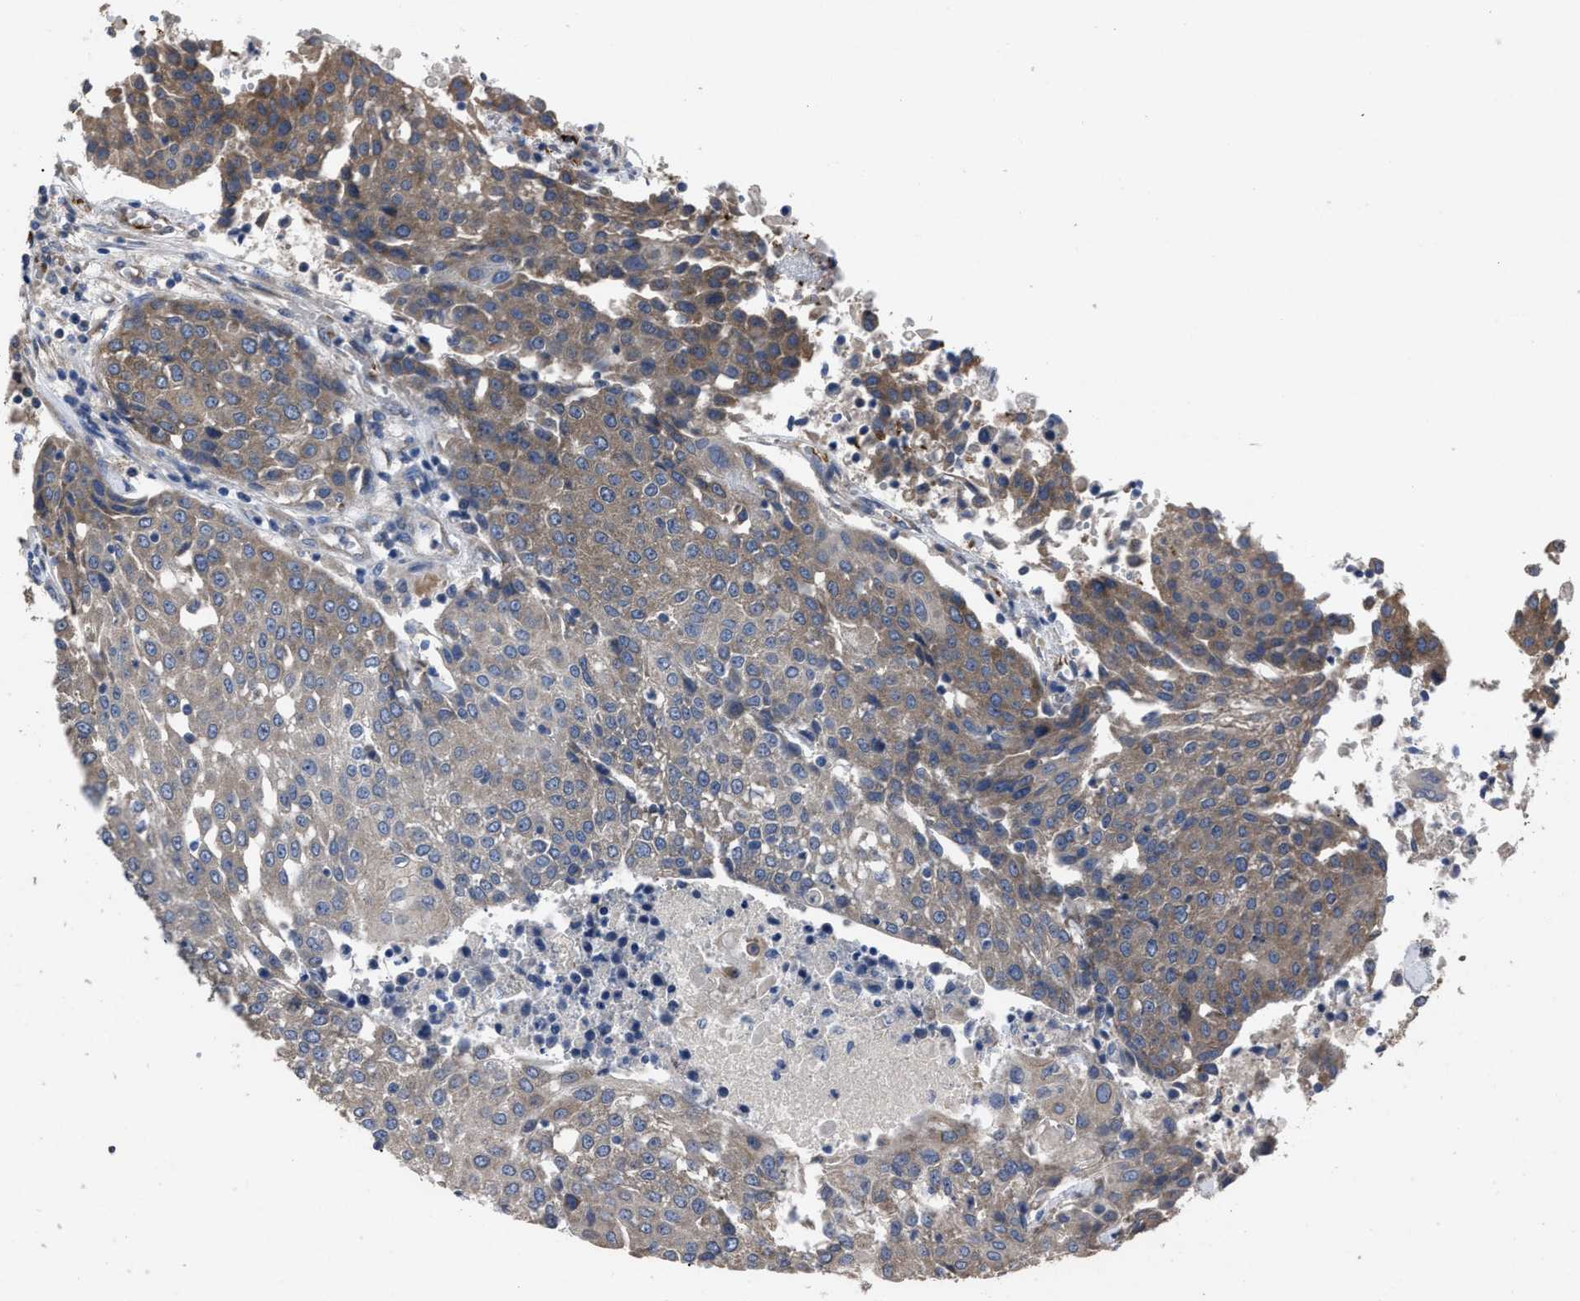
{"staining": {"intensity": "moderate", "quantity": "<25%", "location": "cytoplasmic/membranous"}, "tissue": "urothelial cancer", "cell_type": "Tumor cells", "image_type": "cancer", "snomed": [{"axis": "morphology", "description": "Urothelial carcinoma, High grade"}, {"axis": "topography", "description": "Urinary bladder"}], "caption": "Immunohistochemical staining of human urothelial carcinoma (high-grade) displays low levels of moderate cytoplasmic/membranous protein positivity in about <25% of tumor cells. (DAB IHC with brightfield microscopy, high magnification).", "gene": "UPF1", "patient": {"sex": "female", "age": 85}}